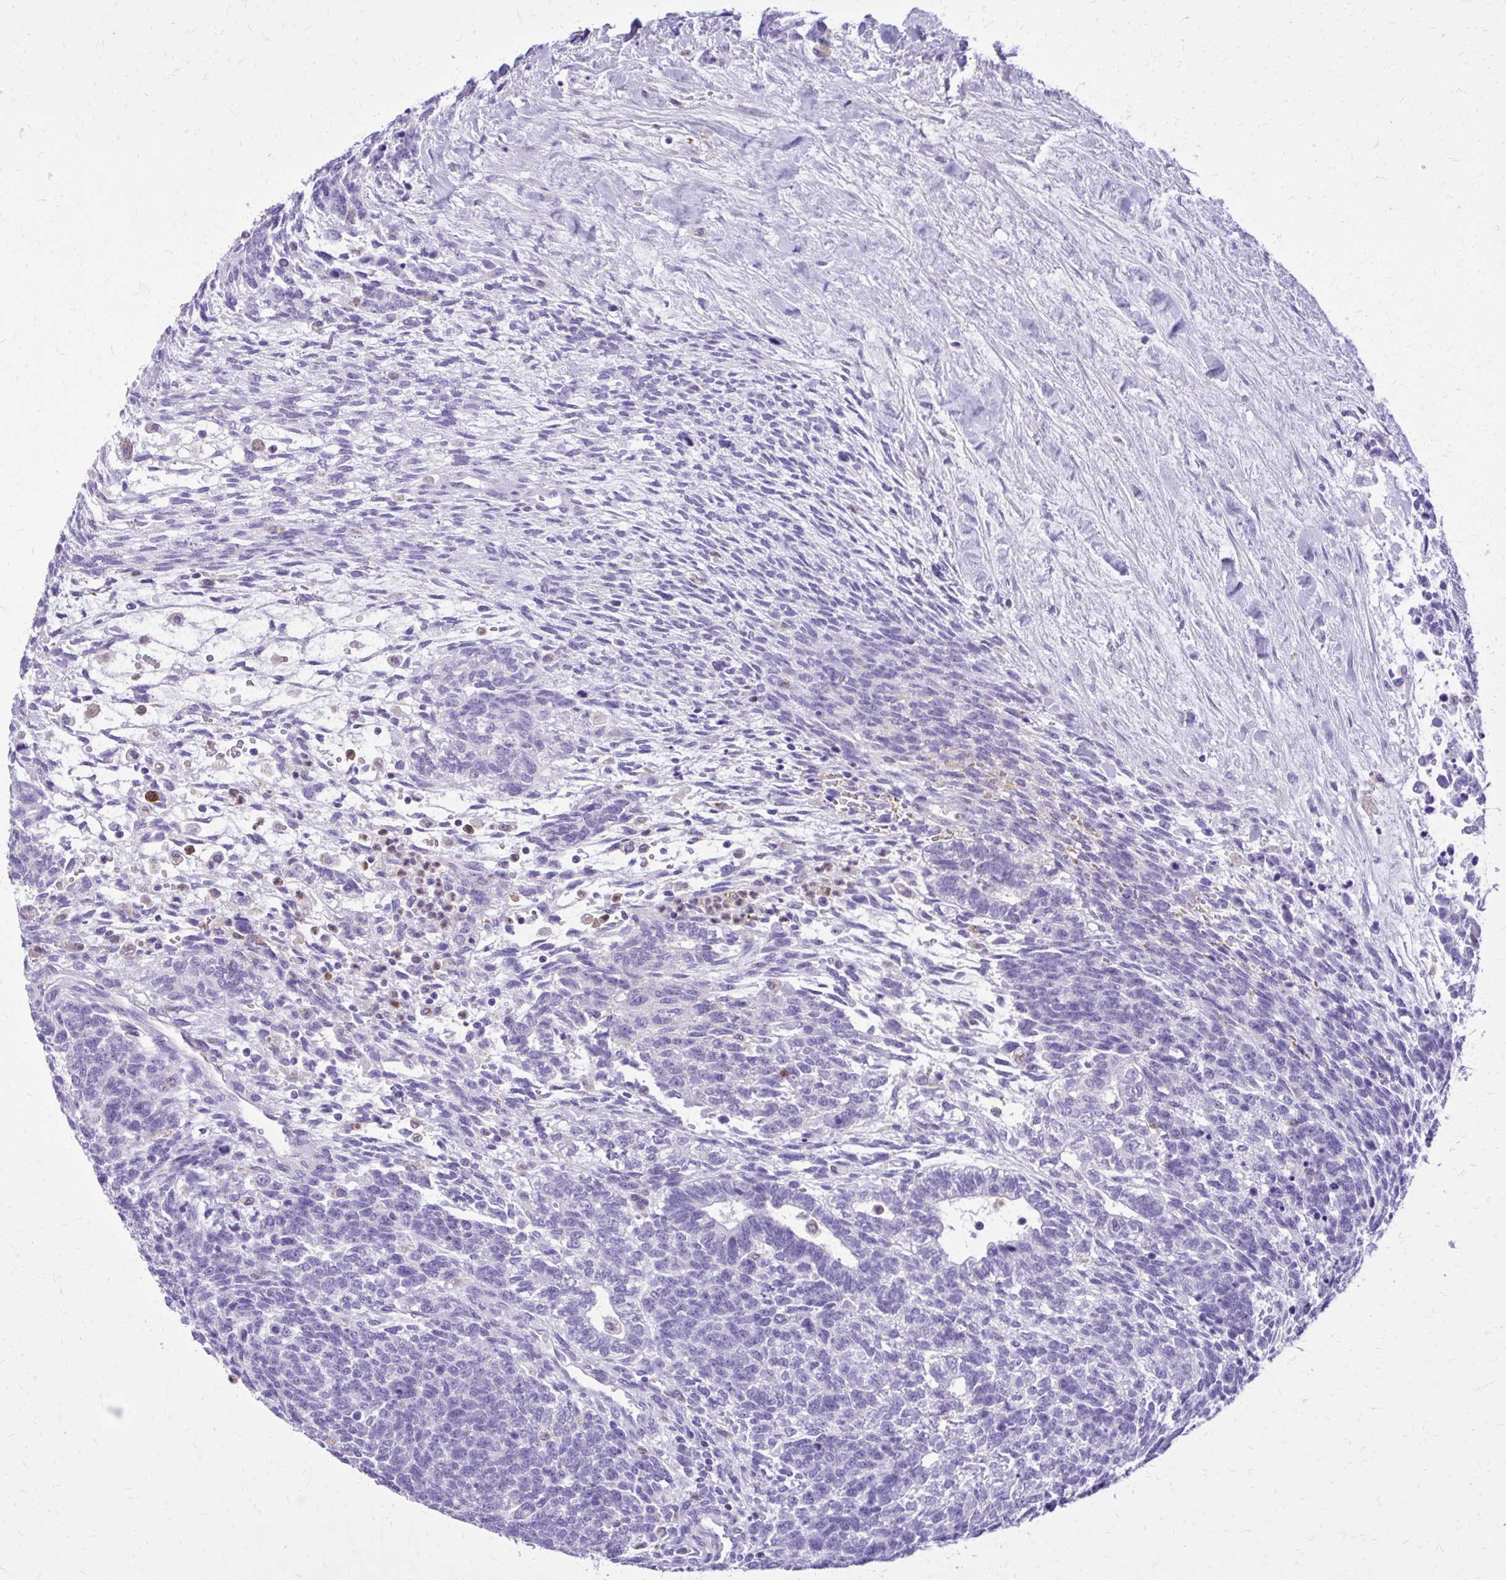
{"staining": {"intensity": "negative", "quantity": "none", "location": "none"}, "tissue": "testis cancer", "cell_type": "Tumor cells", "image_type": "cancer", "snomed": [{"axis": "morphology", "description": "Carcinoma, Embryonal, NOS"}, {"axis": "topography", "description": "Testis"}], "caption": "This is an immunohistochemistry (IHC) photomicrograph of human testis cancer. There is no staining in tumor cells.", "gene": "CAT", "patient": {"sex": "male", "age": 23}}